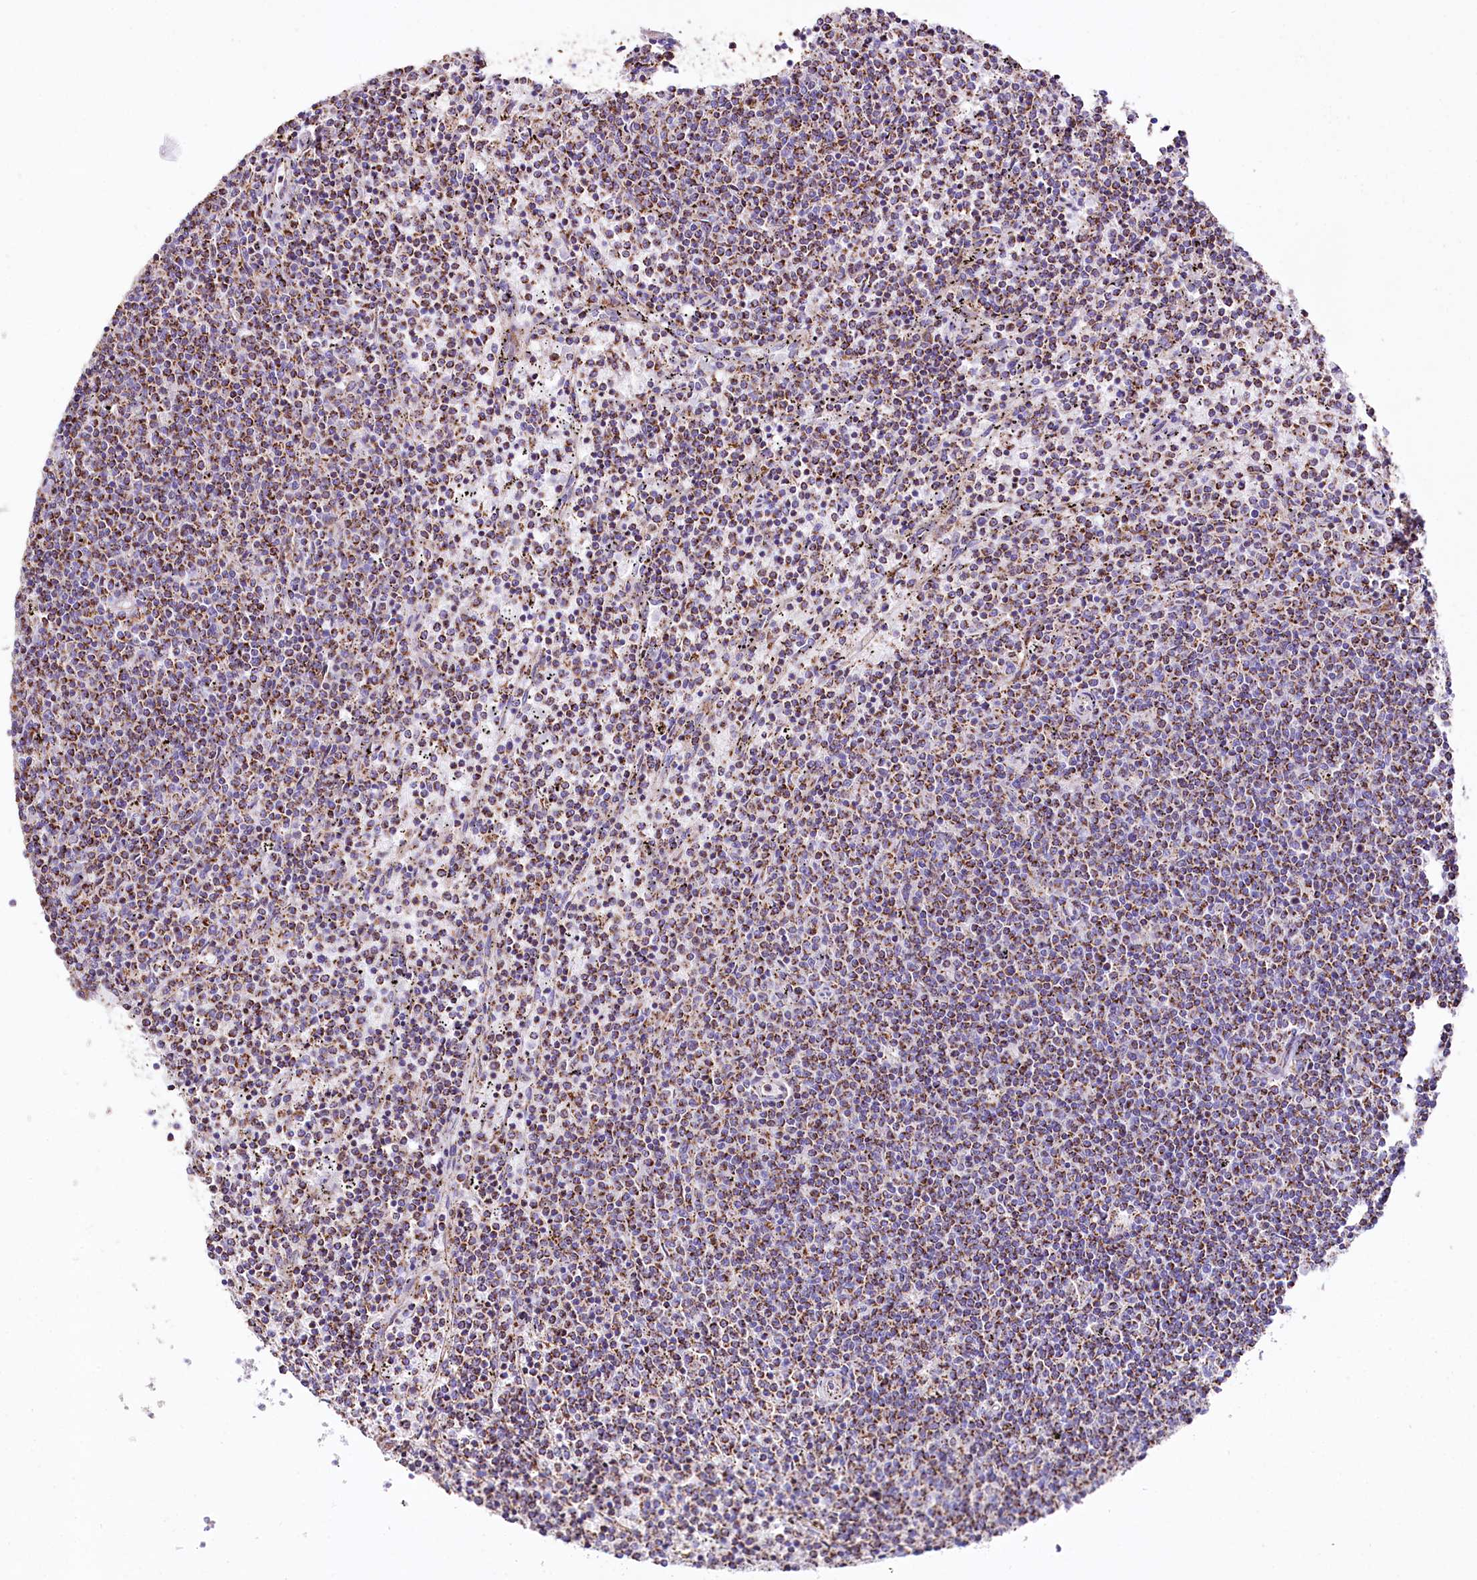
{"staining": {"intensity": "moderate", "quantity": ">75%", "location": "cytoplasmic/membranous"}, "tissue": "lymphoma", "cell_type": "Tumor cells", "image_type": "cancer", "snomed": [{"axis": "morphology", "description": "Malignant lymphoma, non-Hodgkin's type, Low grade"}, {"axis": "topography", "description": "Spleen"}], "caption": "Brown immunohistochemical staining in human lymphoma demonstrates moderate cytoplasmic/membranous staining in about >75% of tumor cells. Immunohistochemistry stains the protein in brown and the nuclei are stained blue.", "gene": "APLP2", "patient": {"sex": "female", "age": 50}}